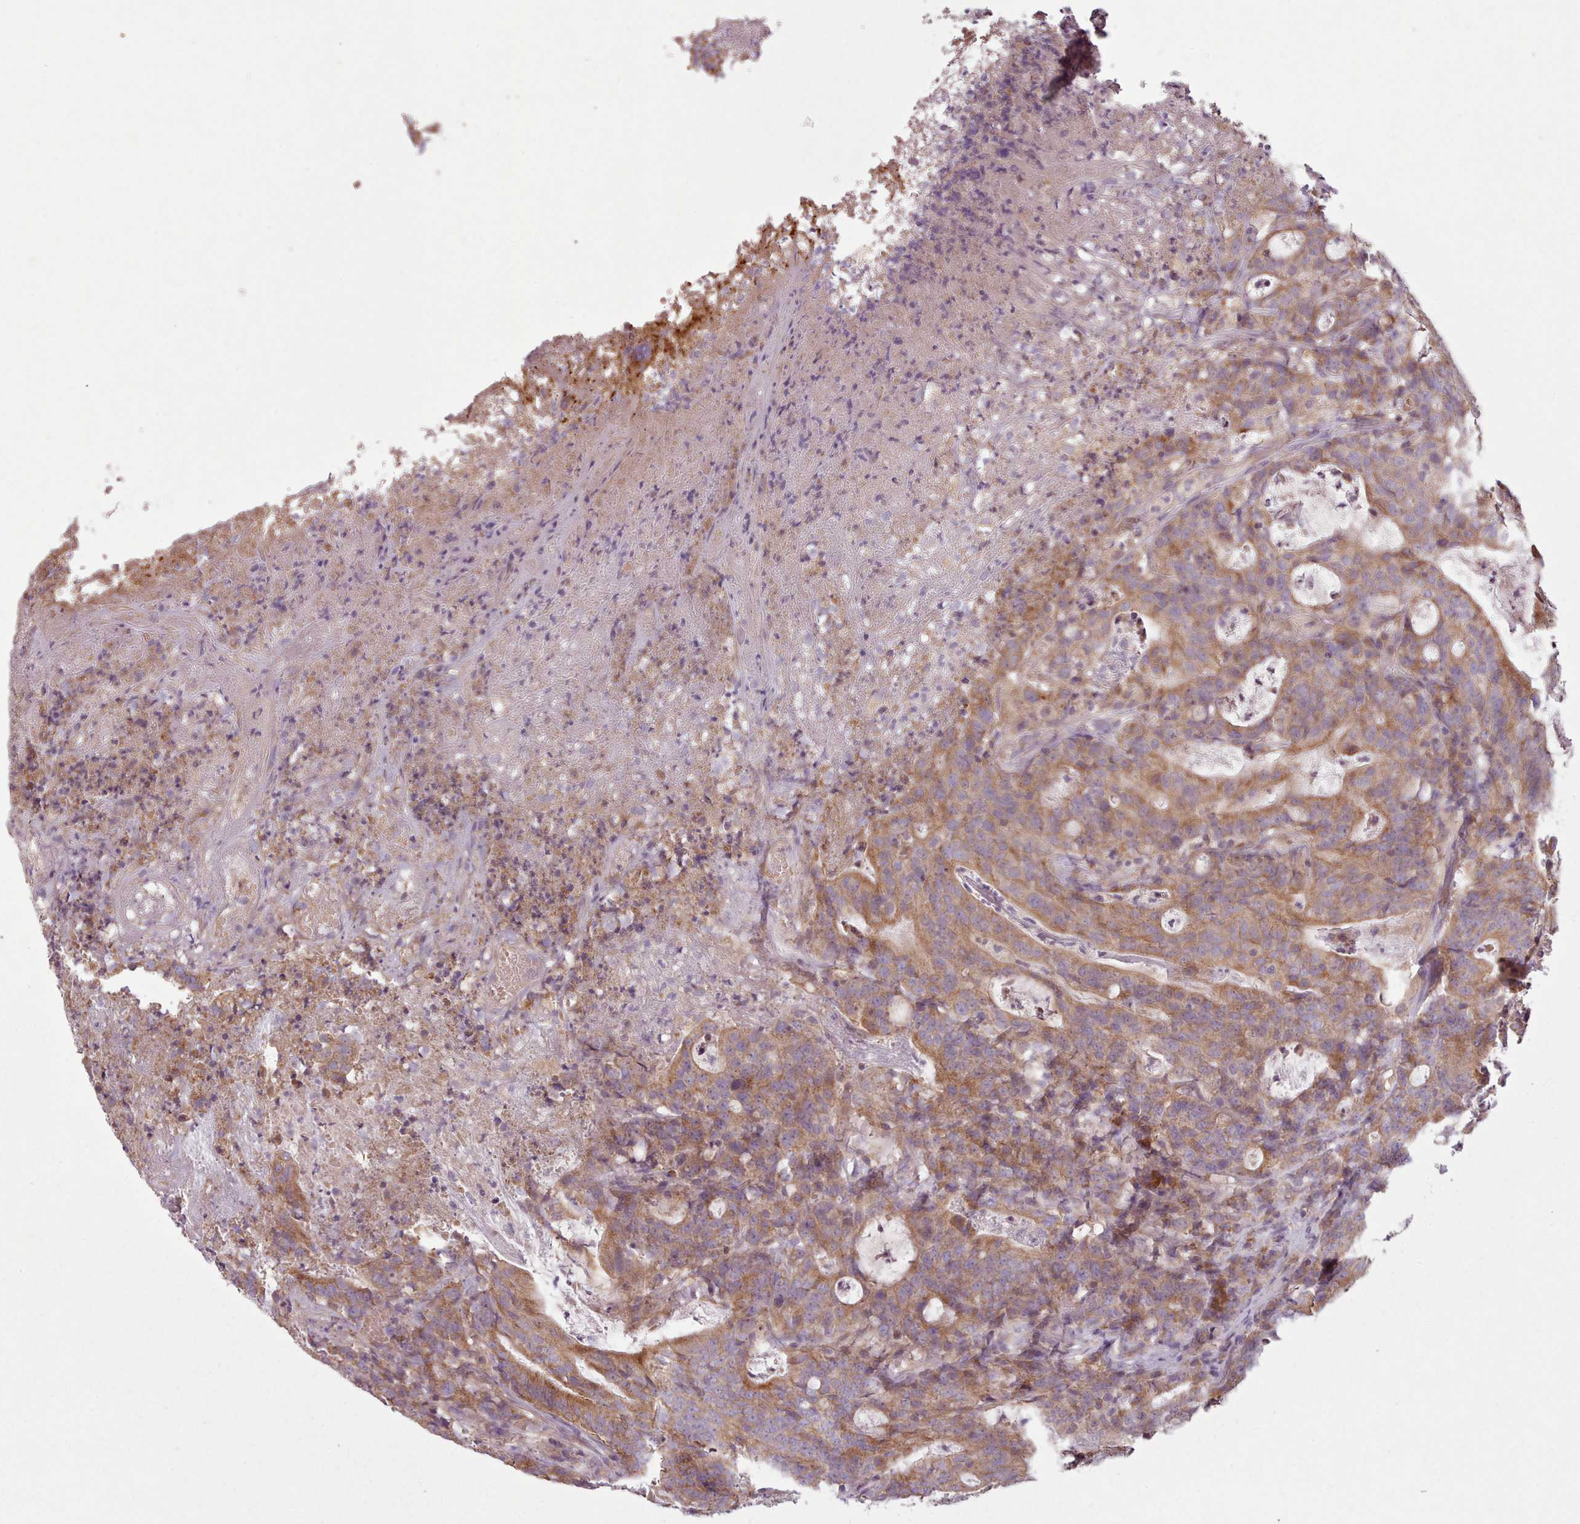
{"staining": {"intensity": "moderate", "quantity": ">75%", "location": "cytoplasmic/membranous"}, "tissue": "colorectal cancer", "cell_type": "Tumor cells", "image_type": "cancer", "snomed": [{"axis": "morphology", "description": "Adenocarcinoma, NOS"}, {"axis": "topography", "description": "Colon"}], "caption": "Immunohistochemical staining of human colorectal cancer demonstrates medium levels of moderate cytoplasmic/membranous expression in approximately >75% of tumor cells.", "gene": "NT5DC2", "patient": {"sex": "male", "age": 83}}